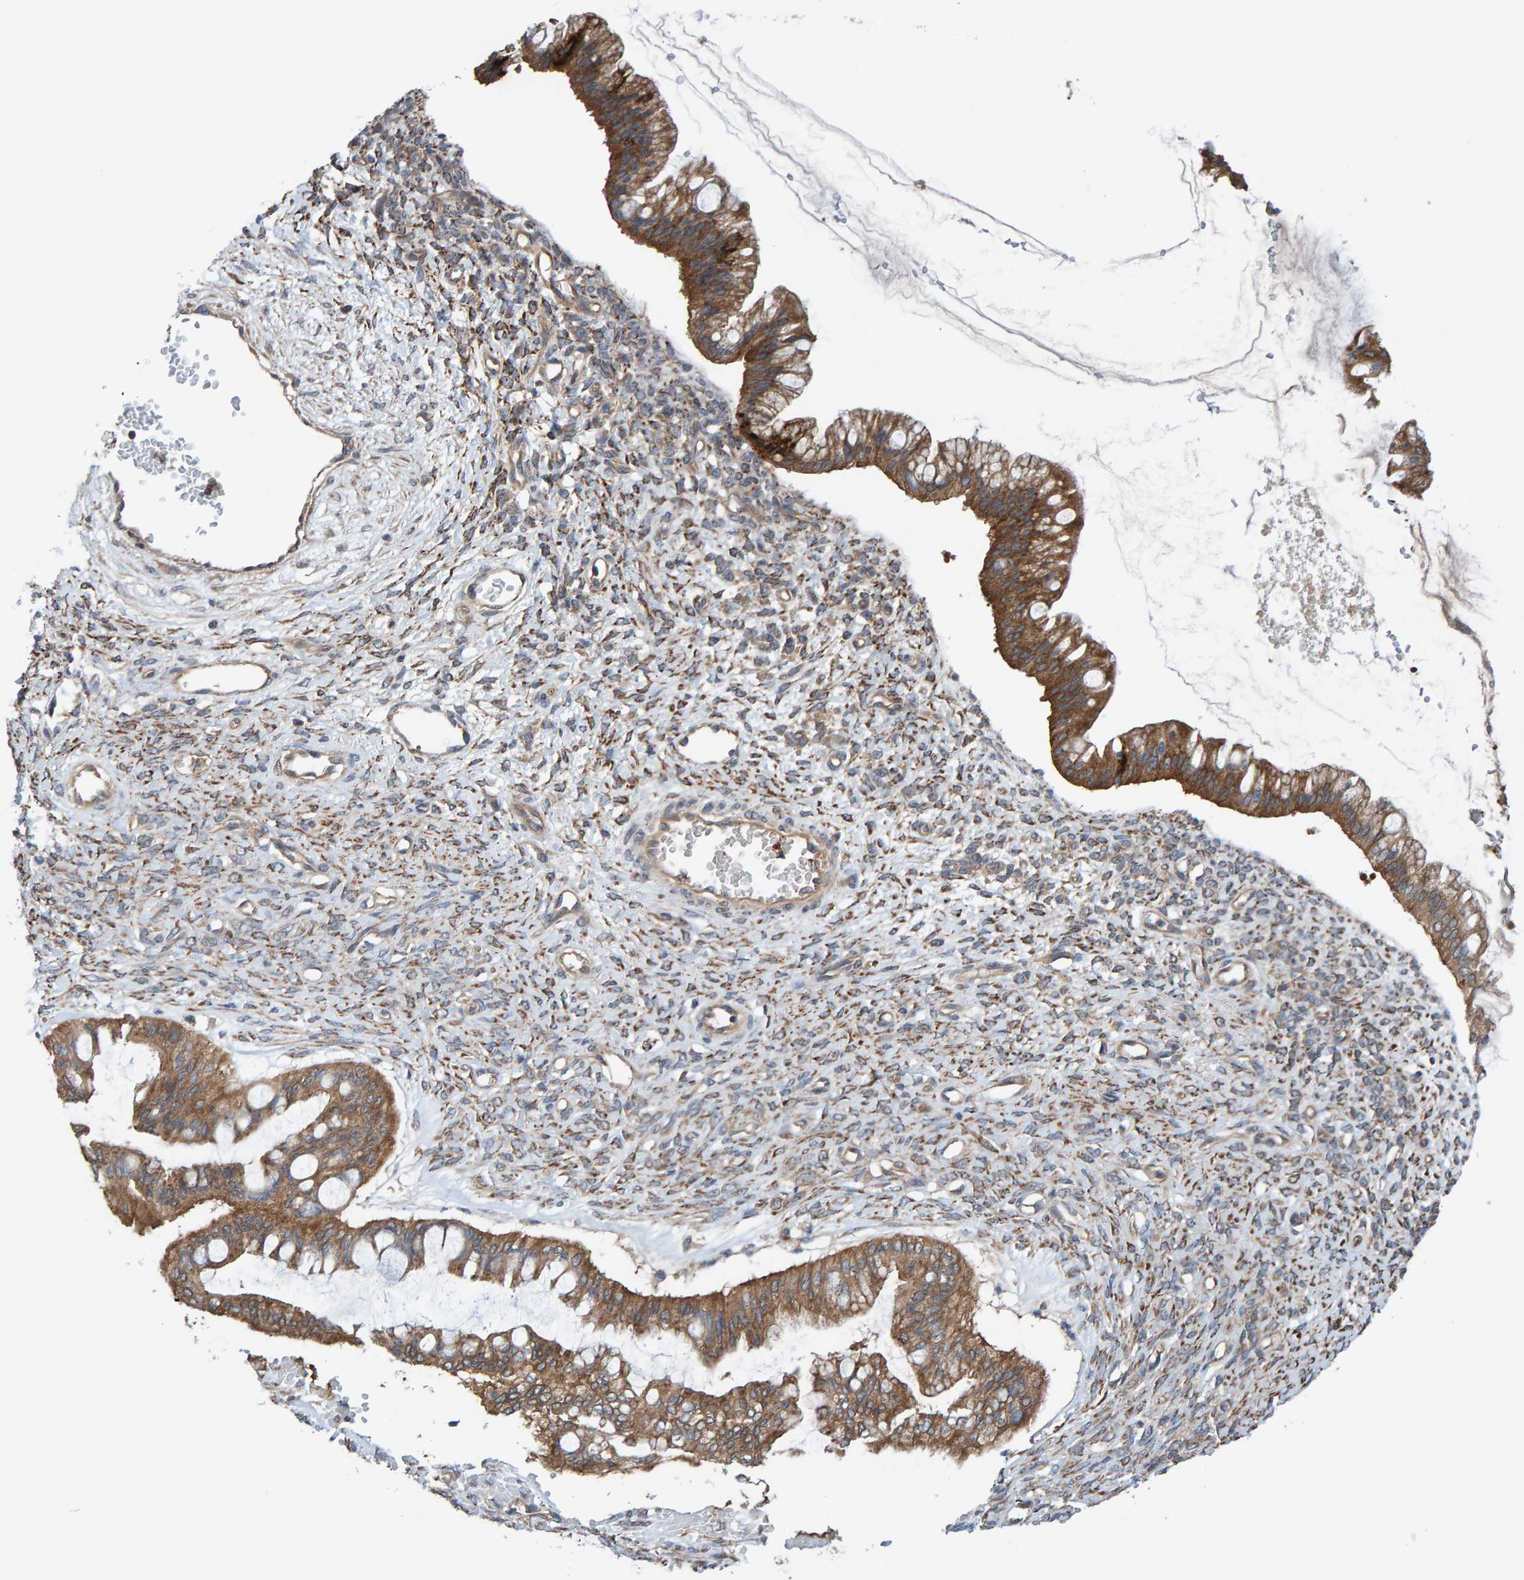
{"staining": {"intensity": "moderate", "quantity": ">75%", "location": "cytoplasmic/membranous"}, "tissue": "ovarian cancer", "cell_type": "Tumor cells", "image_type": "cancer", "snomed": [{"axis": "morphology", "description": "Cystadenocarcinoma, mucinous, NOS"}, {"axis": "topography", "description": "Ovary"}], "caption": "Immunohistochemistry of human ovarian cancer (mucinous cystadenocarcinoma) exhibits medium levels of moderate cytoplasmic/membranous staining in about >75% of tumor cells.", "gene": "LRSAM1", "patient": {"sex": "female", "age": 73}}